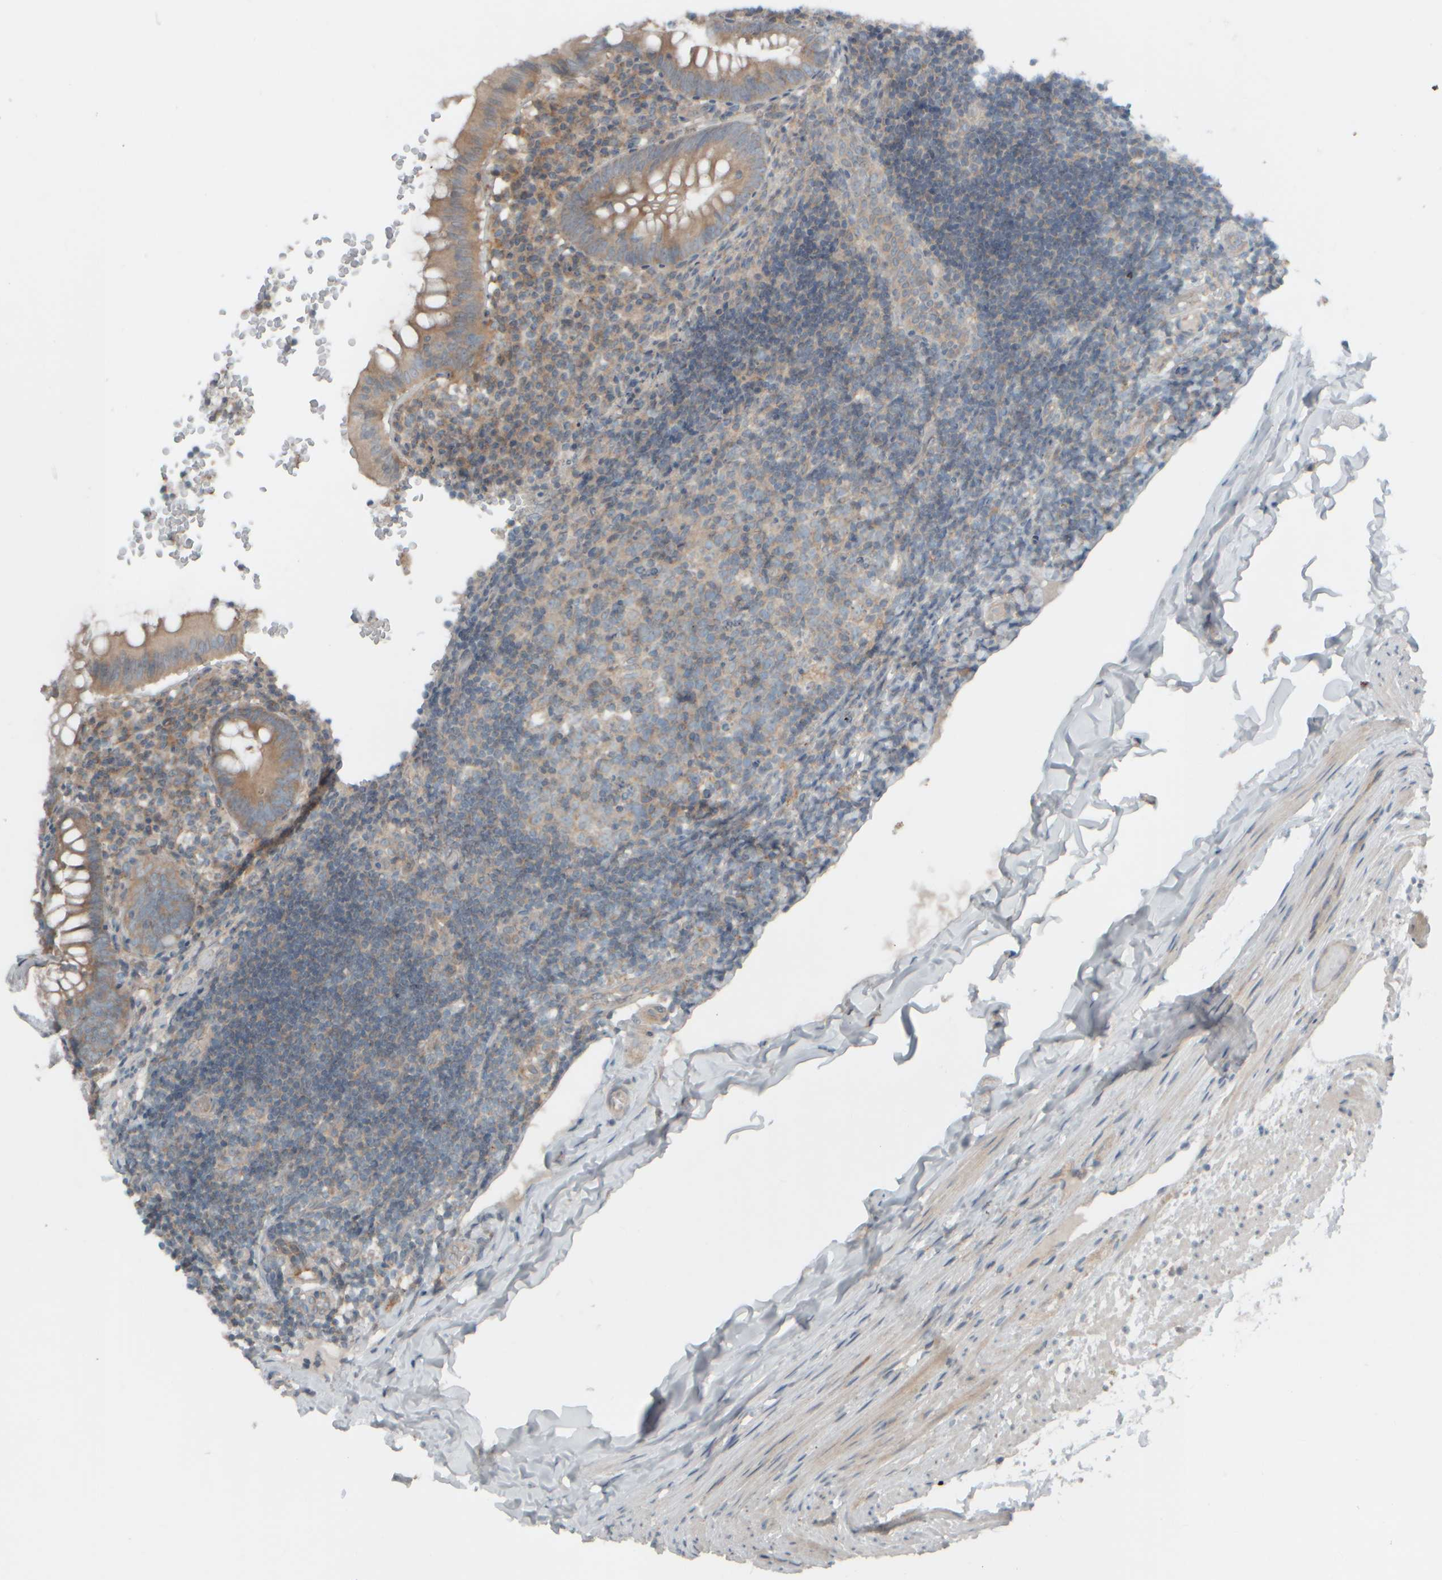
{"staining": {"intensity": "moderate", "quantity": ">75%", "location": "cytoplasmic/membranous"}, "tissue": "appendix", "cell_type": "Glandular cells", "image_type": "normal", "snomed": [{"axis": "morphology", "description": "Normal tissue, NOS"}, {"axis": "topography", "description": "Appendix"}], "caption": "Immunohistochemical staining of benign appendix exhibits moderate cytoplasmic/membranous protein positivity in about >75% of glandular cells.", "gene": "HGS", "patient": {"sex": "male", "age": 8}}